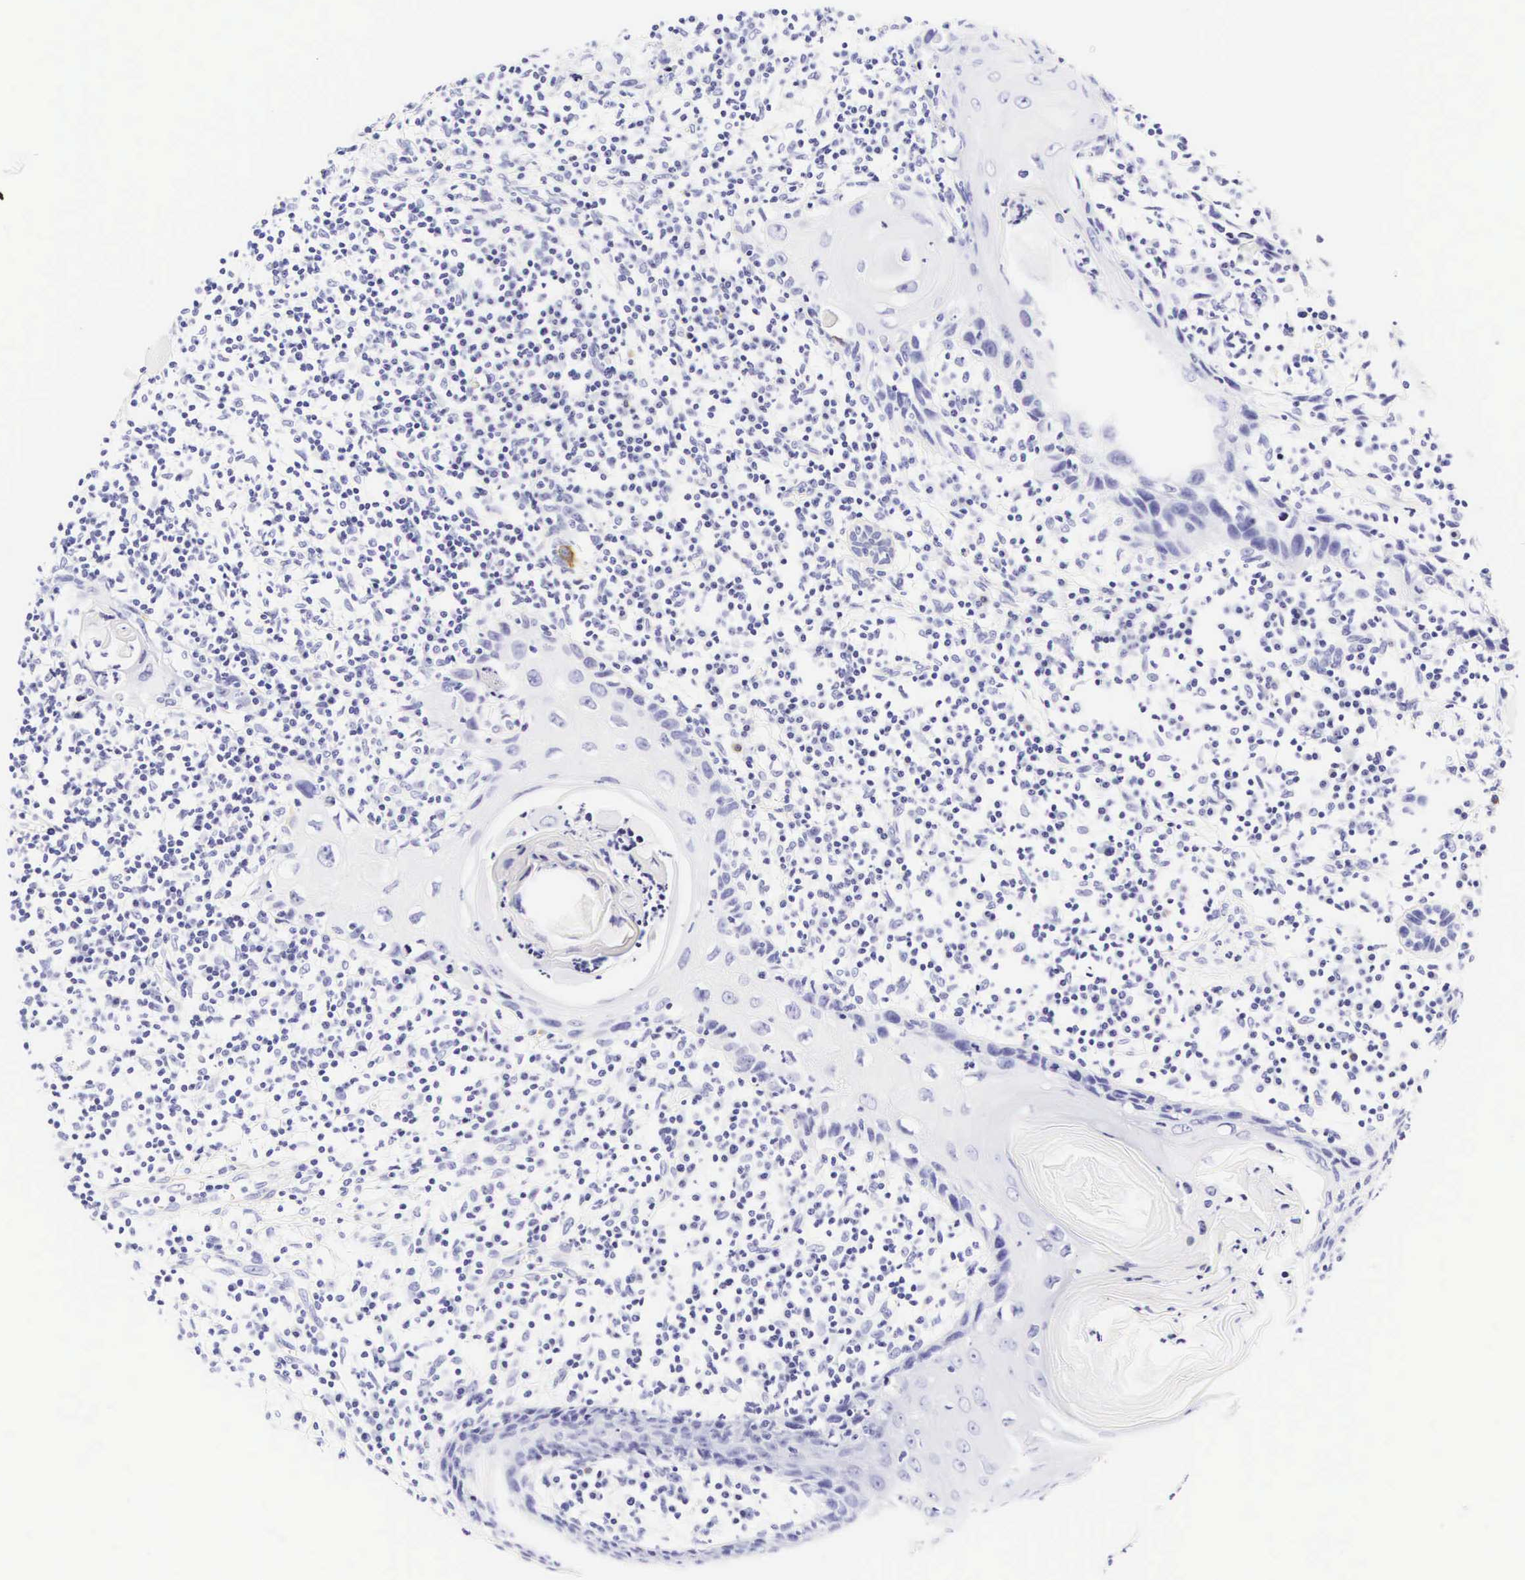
{"staining": {"intensity": "negative", "quantity": "none", "location": "none"}, "tissue": "skin cancer", "cell_type": "Tumor cells", "image_type": "cancer", "snomed": [{"axis": "morphology", "description": "Squamous cell carcinoma, NOS"}, {"axis": "topography", "description": "Skin"}], "caption": "Skin cancer (squamous cell carcinoma) stained for a protein using immunohistochemistry displays no expression tumor cells.", "gene": "KRT18", "patient": {"sex": "female", "age": 74}}